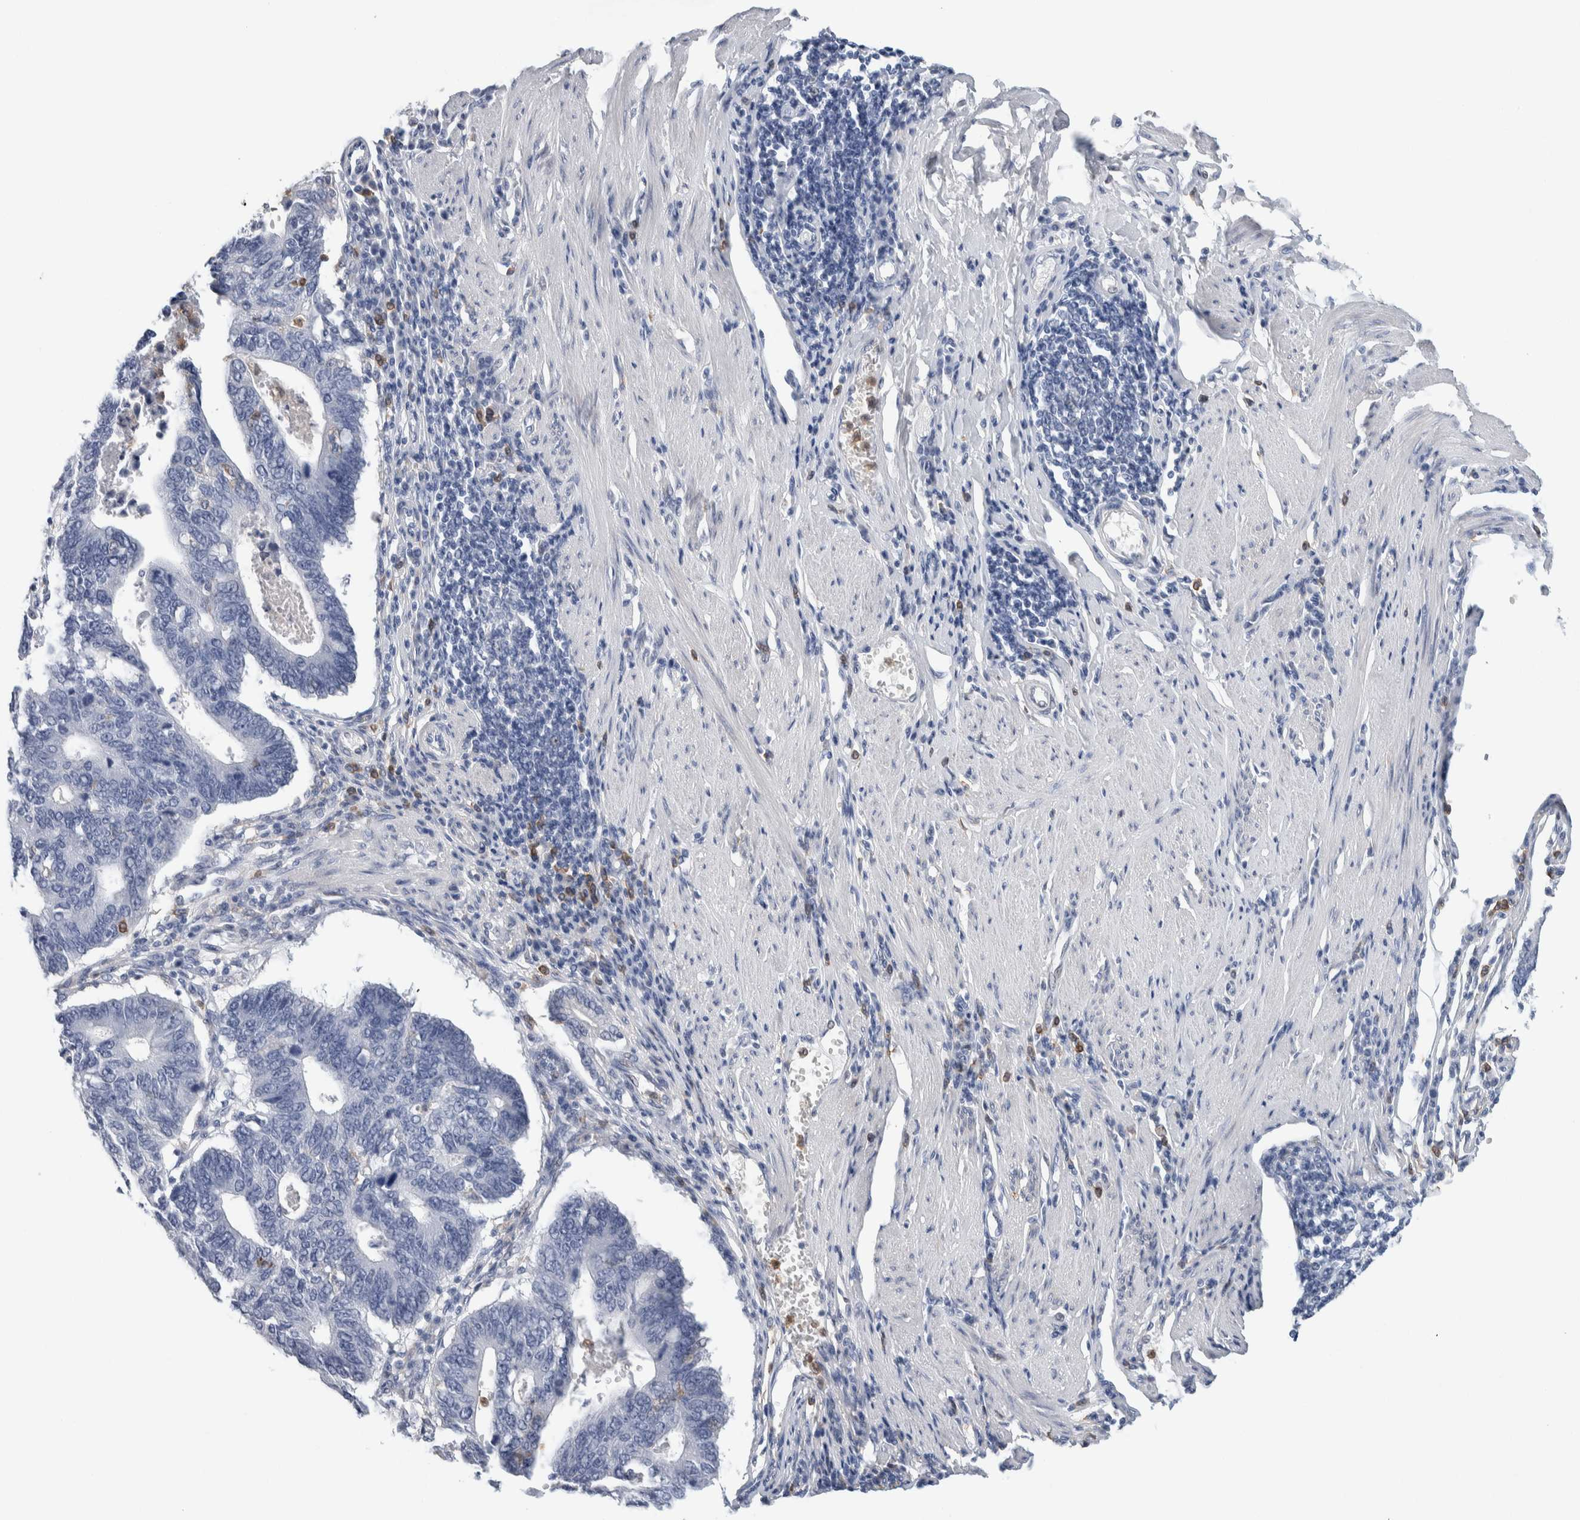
{"staining": {"intensity": "negative", "quantity": "none", "location": "none"}, "tissue": "stomach cancer", "cell_type": "Tumor cells", "image_type": "cancer", "snomed": [{"axis": "morphology", "description": "Adenocarcinoma, NOS"}, {"axis": "topography", "description": "Stomach"}], "caption": "A high-resolution photomicrograph shows immunohistochemistry (IHC) staining of adenocarcinoma (stomach), which demonstrates no significant staining in tumor cells.", "gene": "NCF2", "patient": {"sex": "male", "age": 59}}